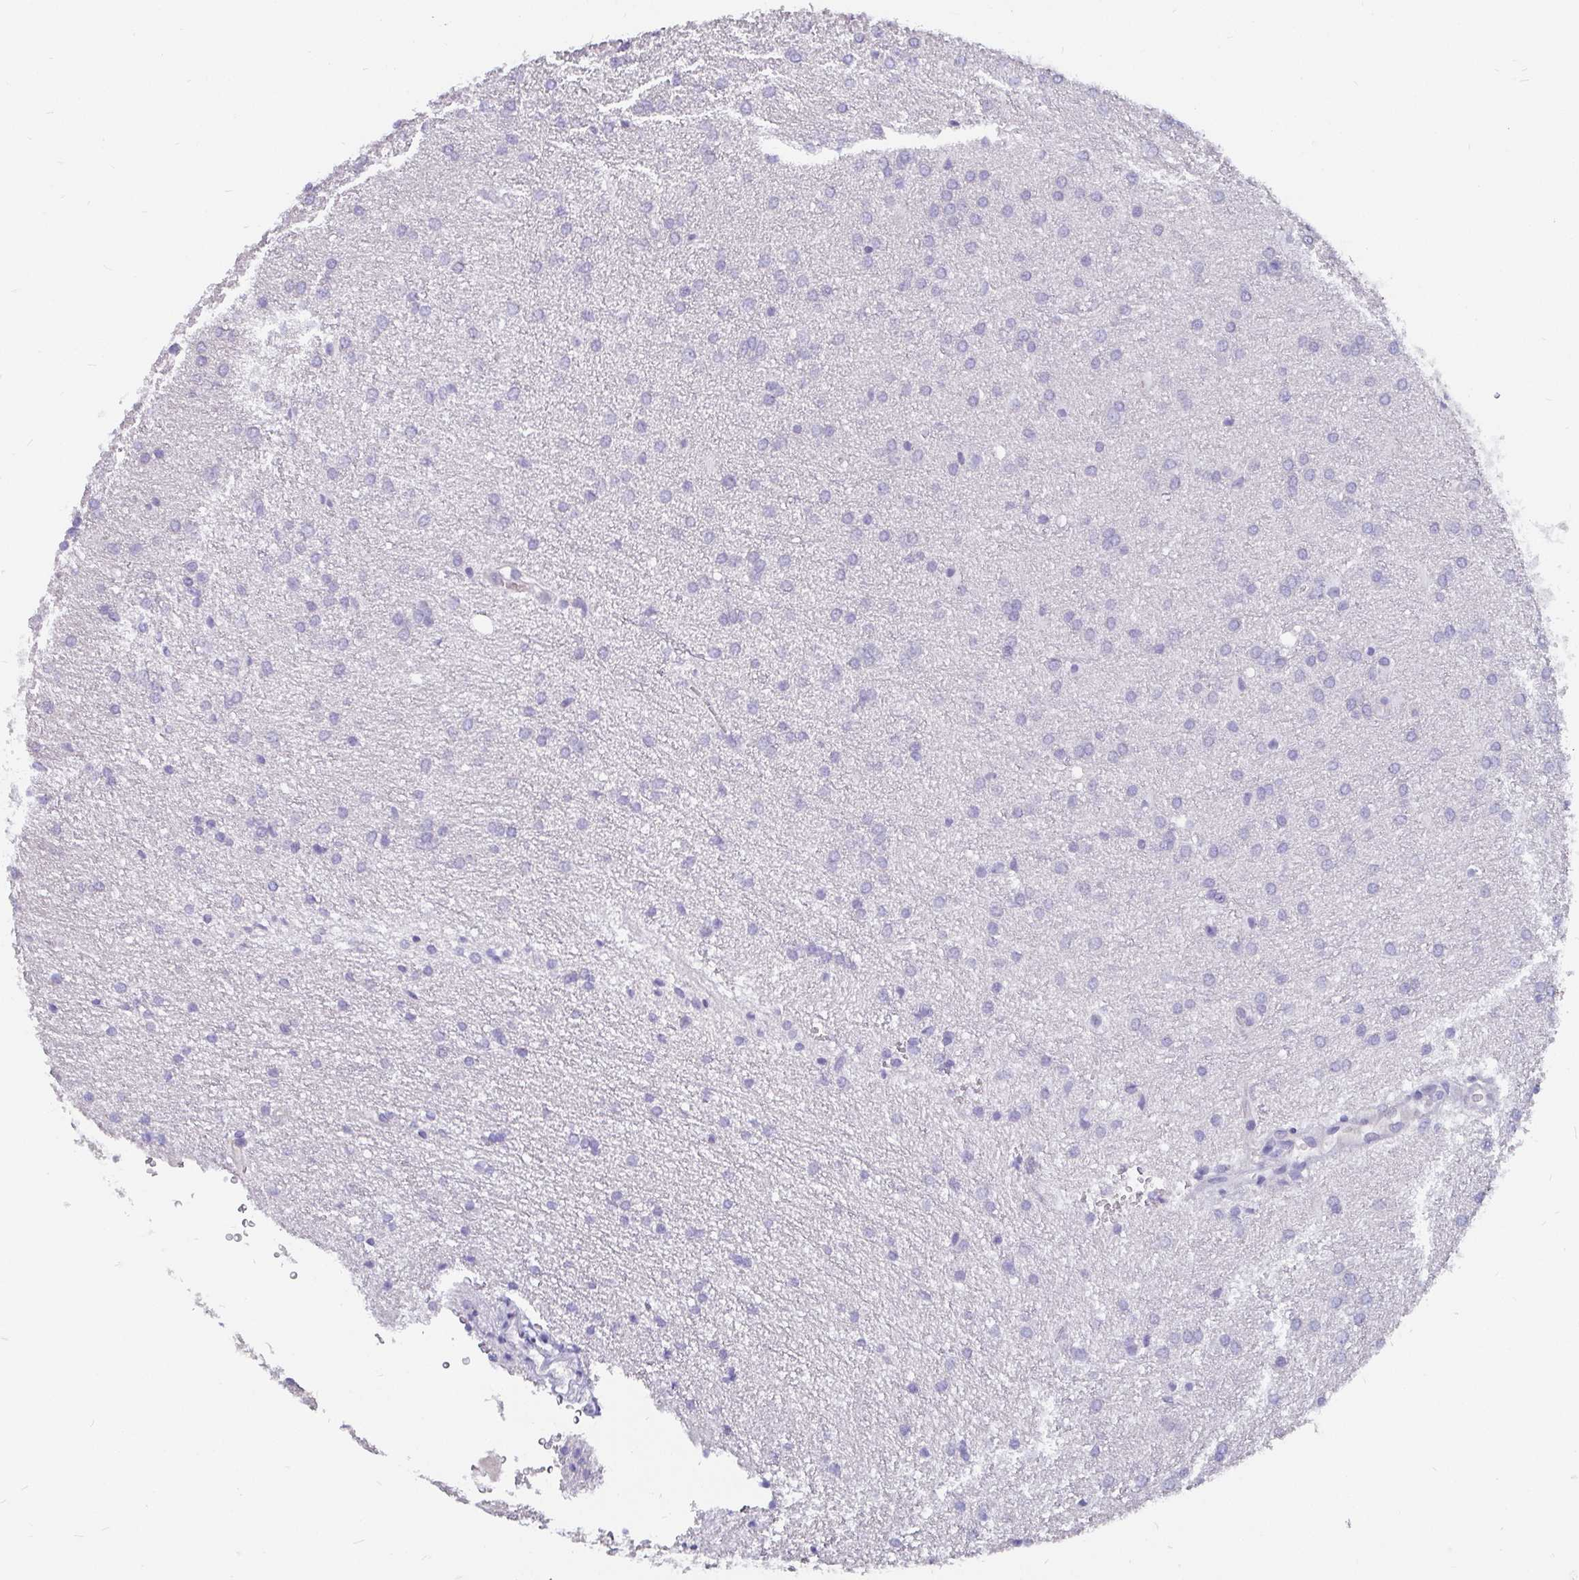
{"staining": {"intensity": "negative", "quantity": "none", "location": "none"}, "tissue": "glioma", "cell_type": "Tumor cells", "image_type": "cancer", "snomed": [{"axis": "morphology", "description": "Glioma, malignant, Low grade"}, {"axis": "topography", "description": "Brain"}], "caption": "Tumor cells show no significant positivity in malignant low-grade glioma.", "gene": "ADAMTS6", "patient": {"sex": "female", "age": 32}}